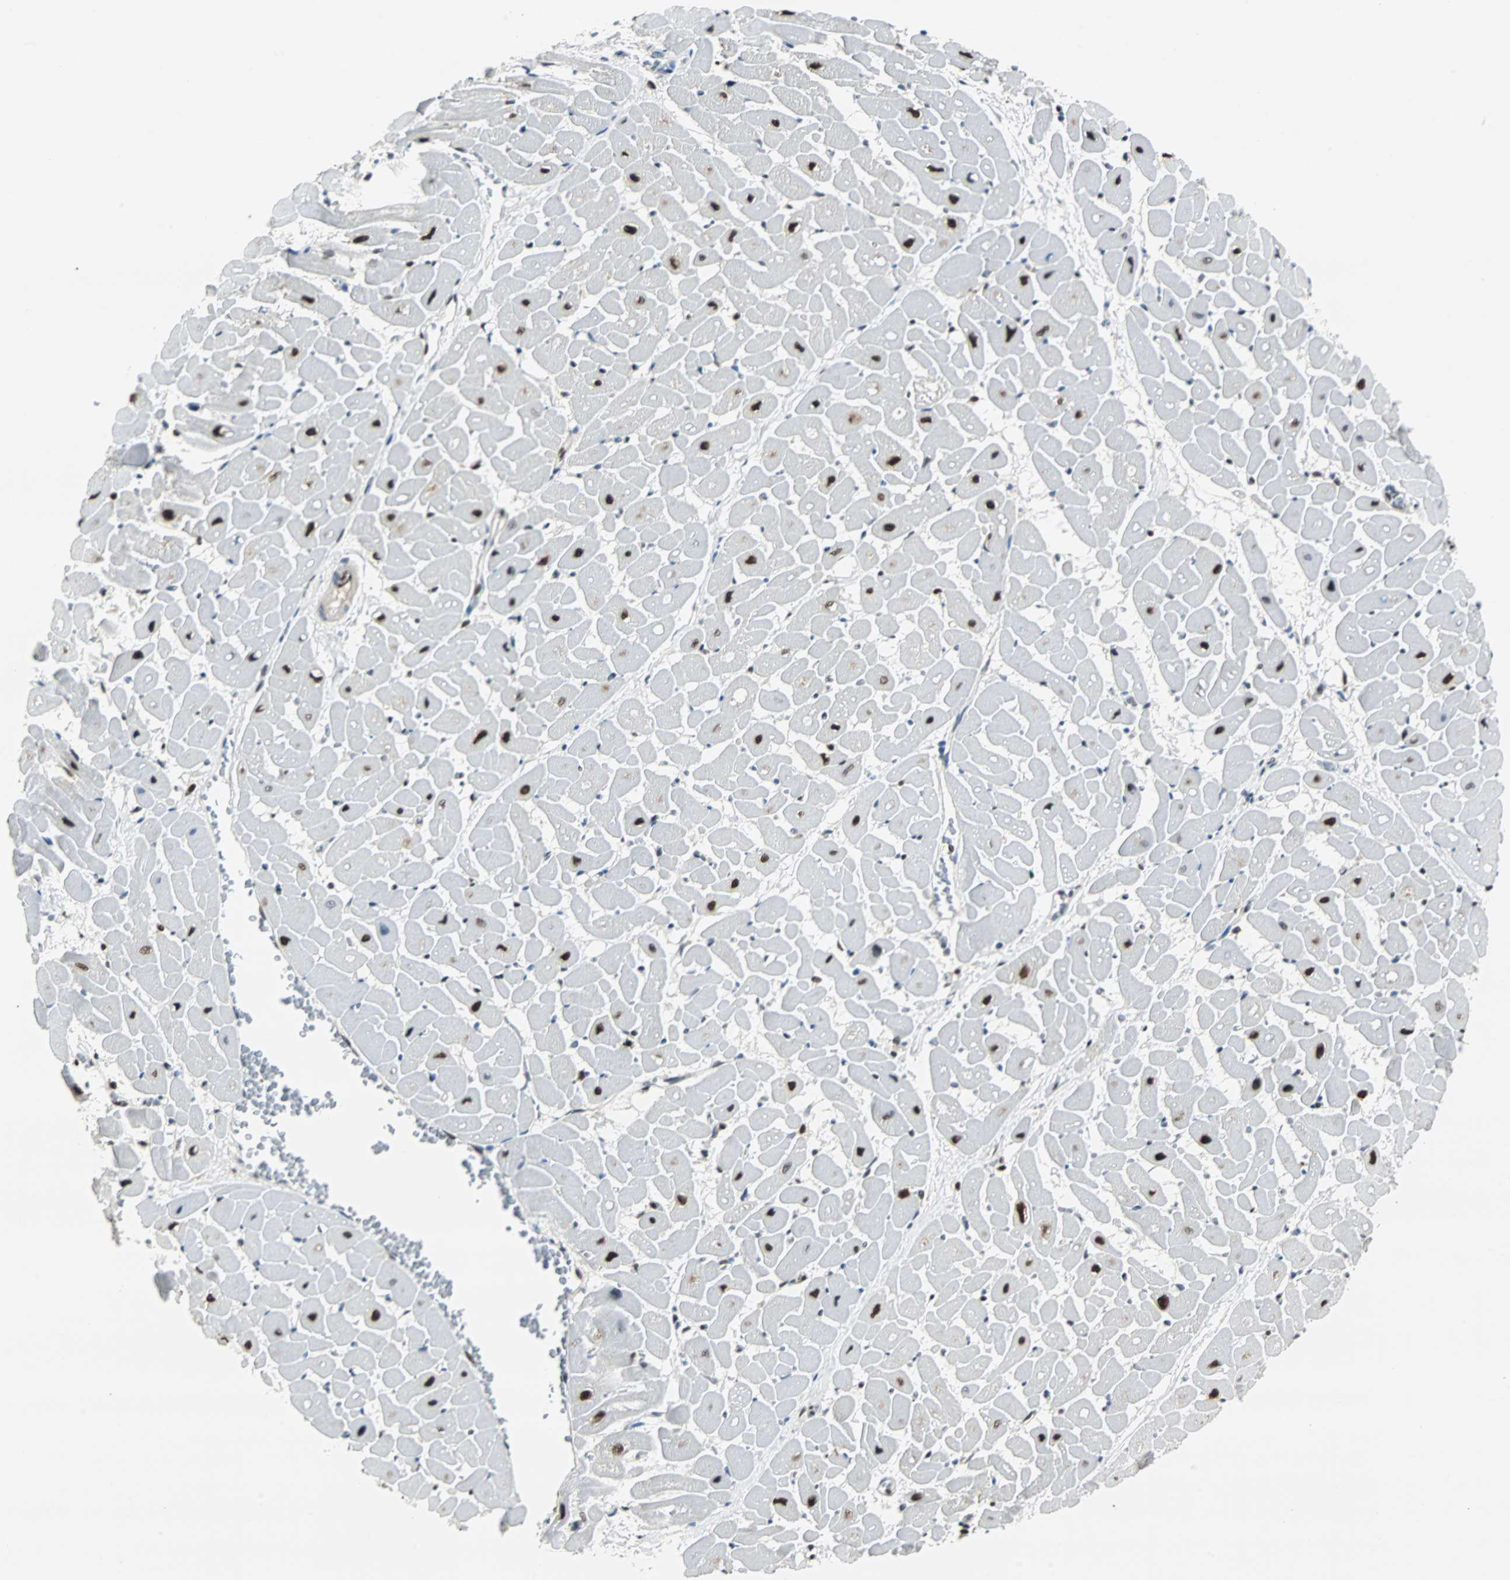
{"staining": {"intensity": "strong", "quantity": "25%-75%", "location": "nuclear"}, "tissue": "heart muscle", "cell_type": "Cardiomyocytes", "image_type": "normal", "snomed": [{"axis": "morphology", "description": "Normal tissue, NOS"}, {"axis": "topography", "description": "Heart"}], "caption": "A high amount of strong nuclear expression is identified in approximately 25%-75% of cardiomyocytes in benign heart muscle. The staining was performed using DAB to visualize the protein expression in brown, while the nuclei were stained in blue with hematoxylin (Magnification: 20x).", "gene": "XRCC4", "patient": {"sex": "male", "age": 45}}